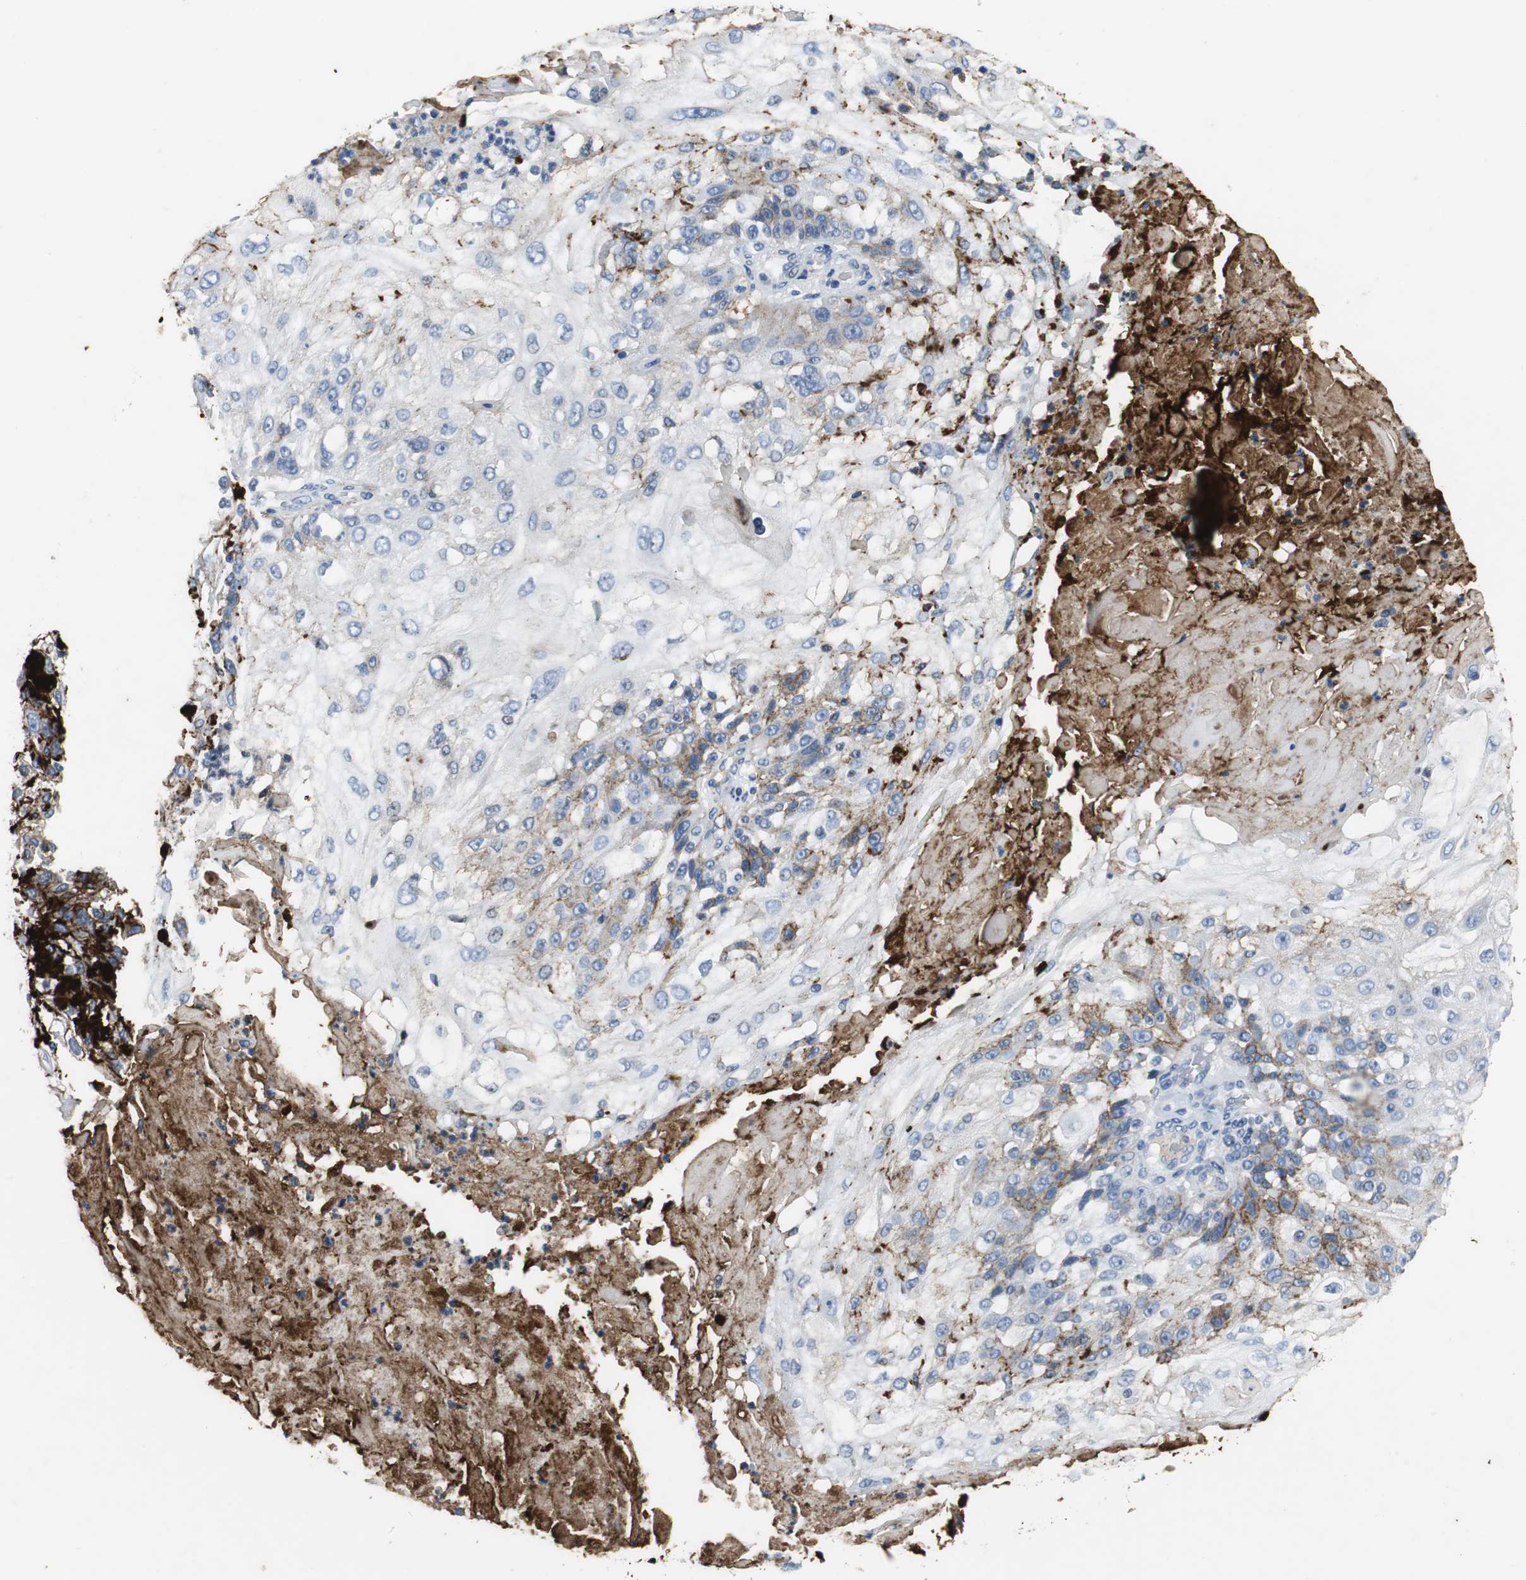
{"staining": {"intensity": "weak", "quantity": "<25%", "location": "cytoplasmic/membranous"}, "tissue": "skin cancer", "cell_type": "Tumor cells", "image_type": "cancer", "snomed": [{"axis": "morphology", "description": "Normal tissue, NOS"}, {"axis": "morphology", "description": "Squamous cell carcinoma, NOS"}, {"axis": "topography", "description": "Skin"}], "caption": "Immunohistochemical staining of human squamous cell carcinoma (skin) exhibits no significant positivity in tumor cells.", "gene": "ORM1", "patient": {"sex": "female", "age": 83}}